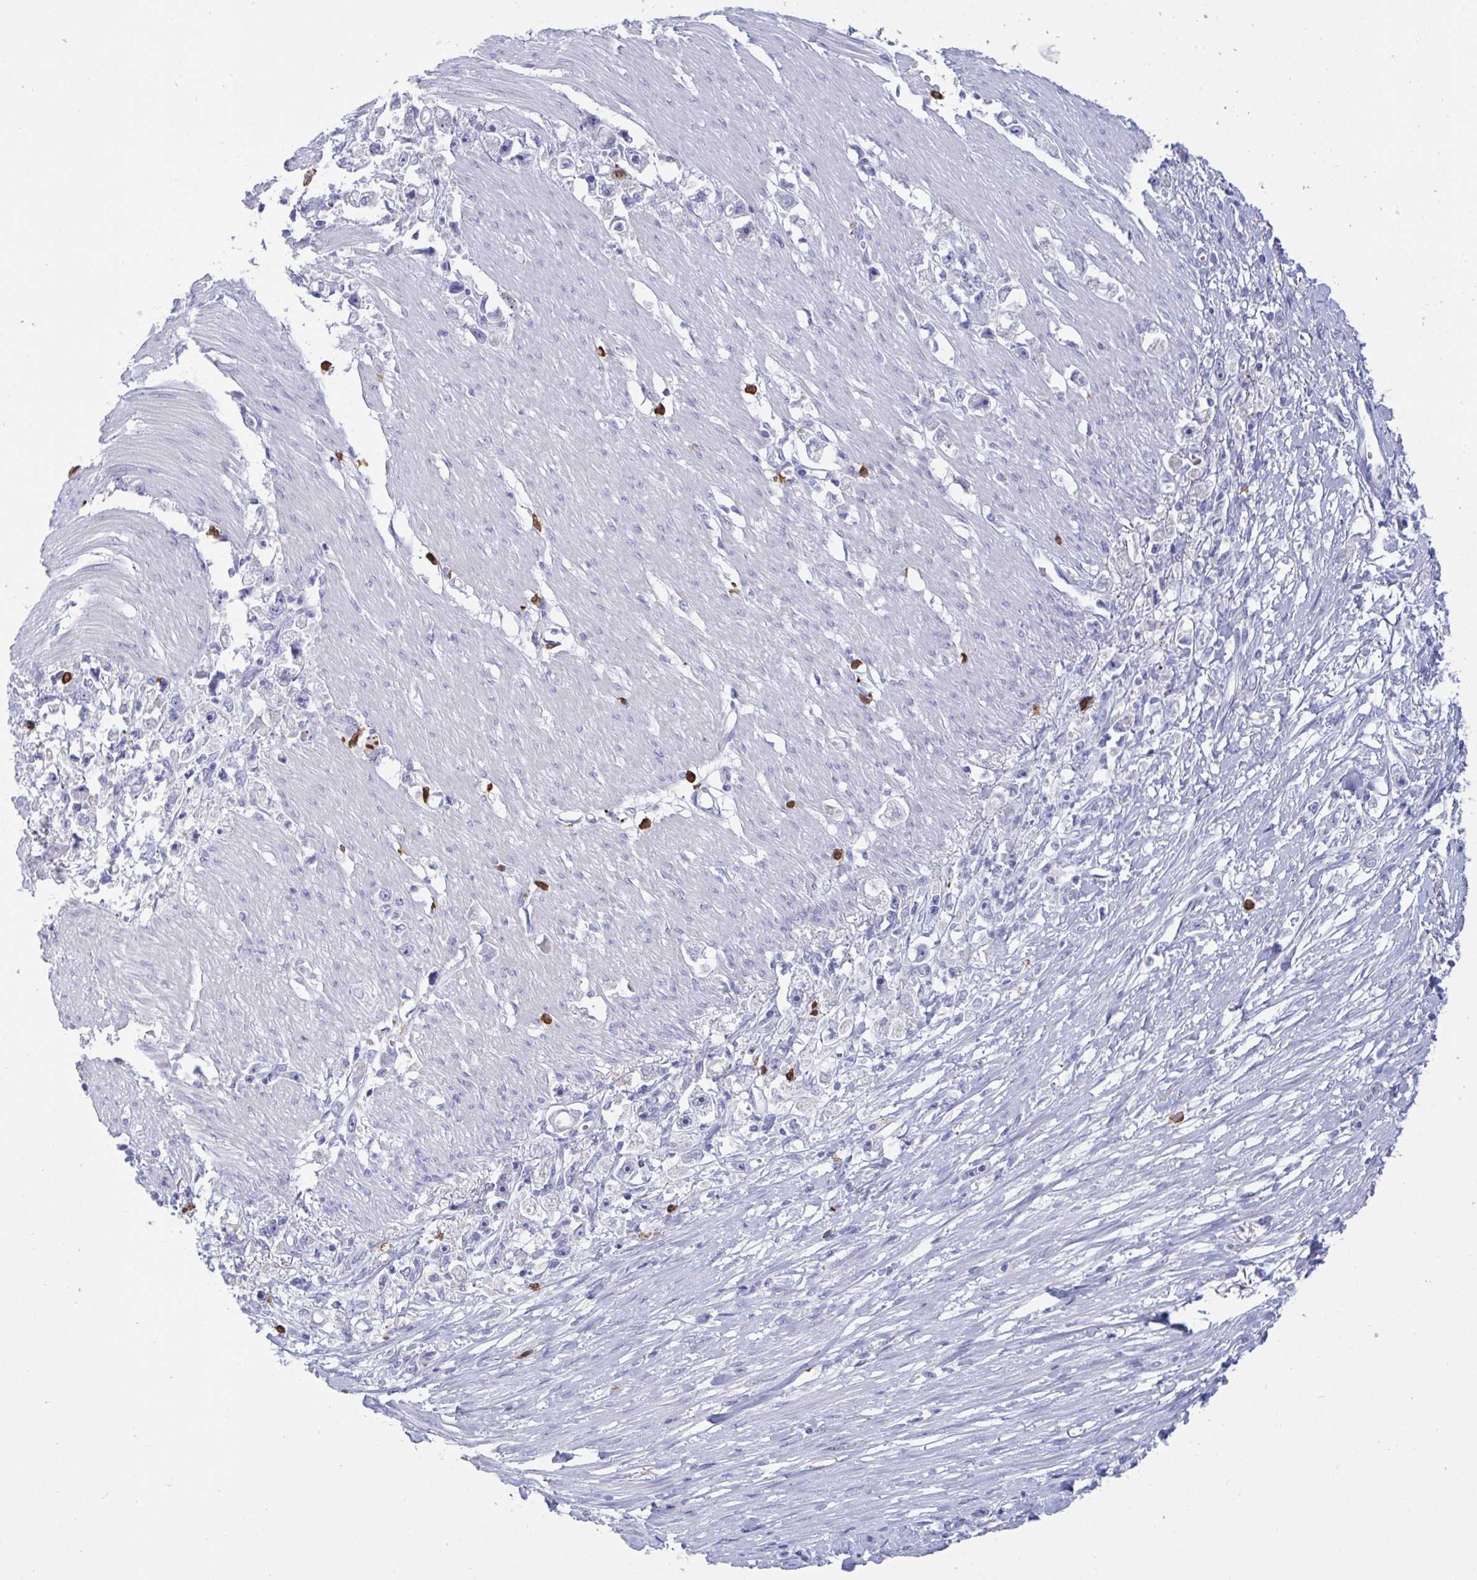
{"staining": {"intensity": "negative", "quantity": "none", "location": "none"}, "tissue": "stomach cancer", "cell_type": "Tumor cells", "image_type": "cancer", "snomed": [{"axis": "morphology", "description": "Adenocarcinoma, NOS"}, {"axis": "topography", "description": "Stomach"}], "caption": "Immunohistochemical staining of human stomach cancer reveals no significant expression in tumor cells.", "gene": "TAS2R38", "patient": {"sex": "female", "age": 59}}